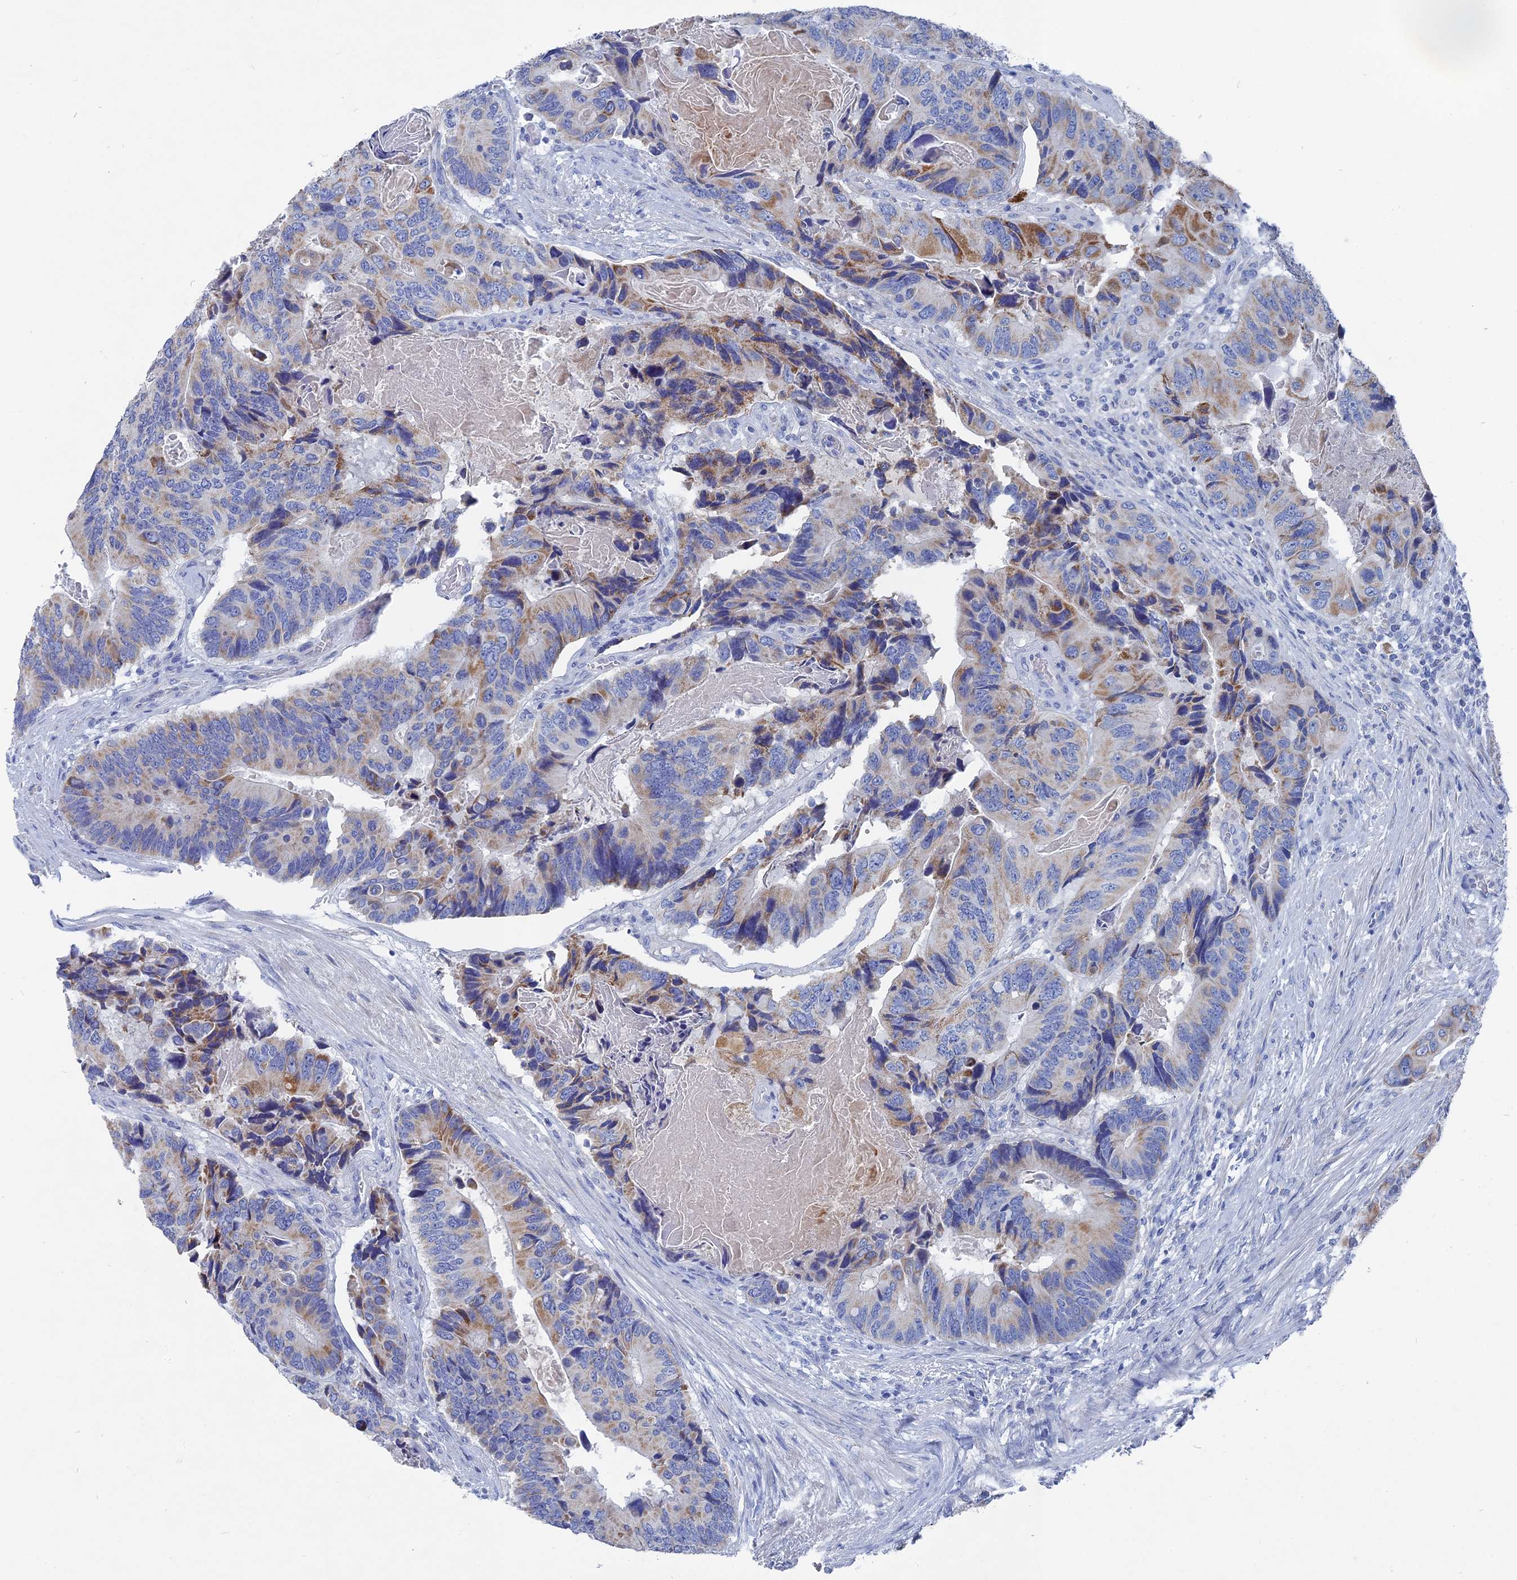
{"staining": {"intensity": "moderate", "quantity": "<25%", "location": "cytoplasmic/membranous"}, "tissue": "colorectal cancer", "cell_type": "Tumor cells", "image_type": "cancer", "snomed": [{"axis": "morphology", "description": "Adenocarcinoma, NOS"}, {"axis": "topography", "description": "Colon"}], "caption": "A brown stain highlights moderate cytoplasmic/membranous expression of a protein in human adenocarcinoma (colorectal) tumor cells.", "gene": "HIGD1A", "patient": {"sex": "male", "age": 84}}